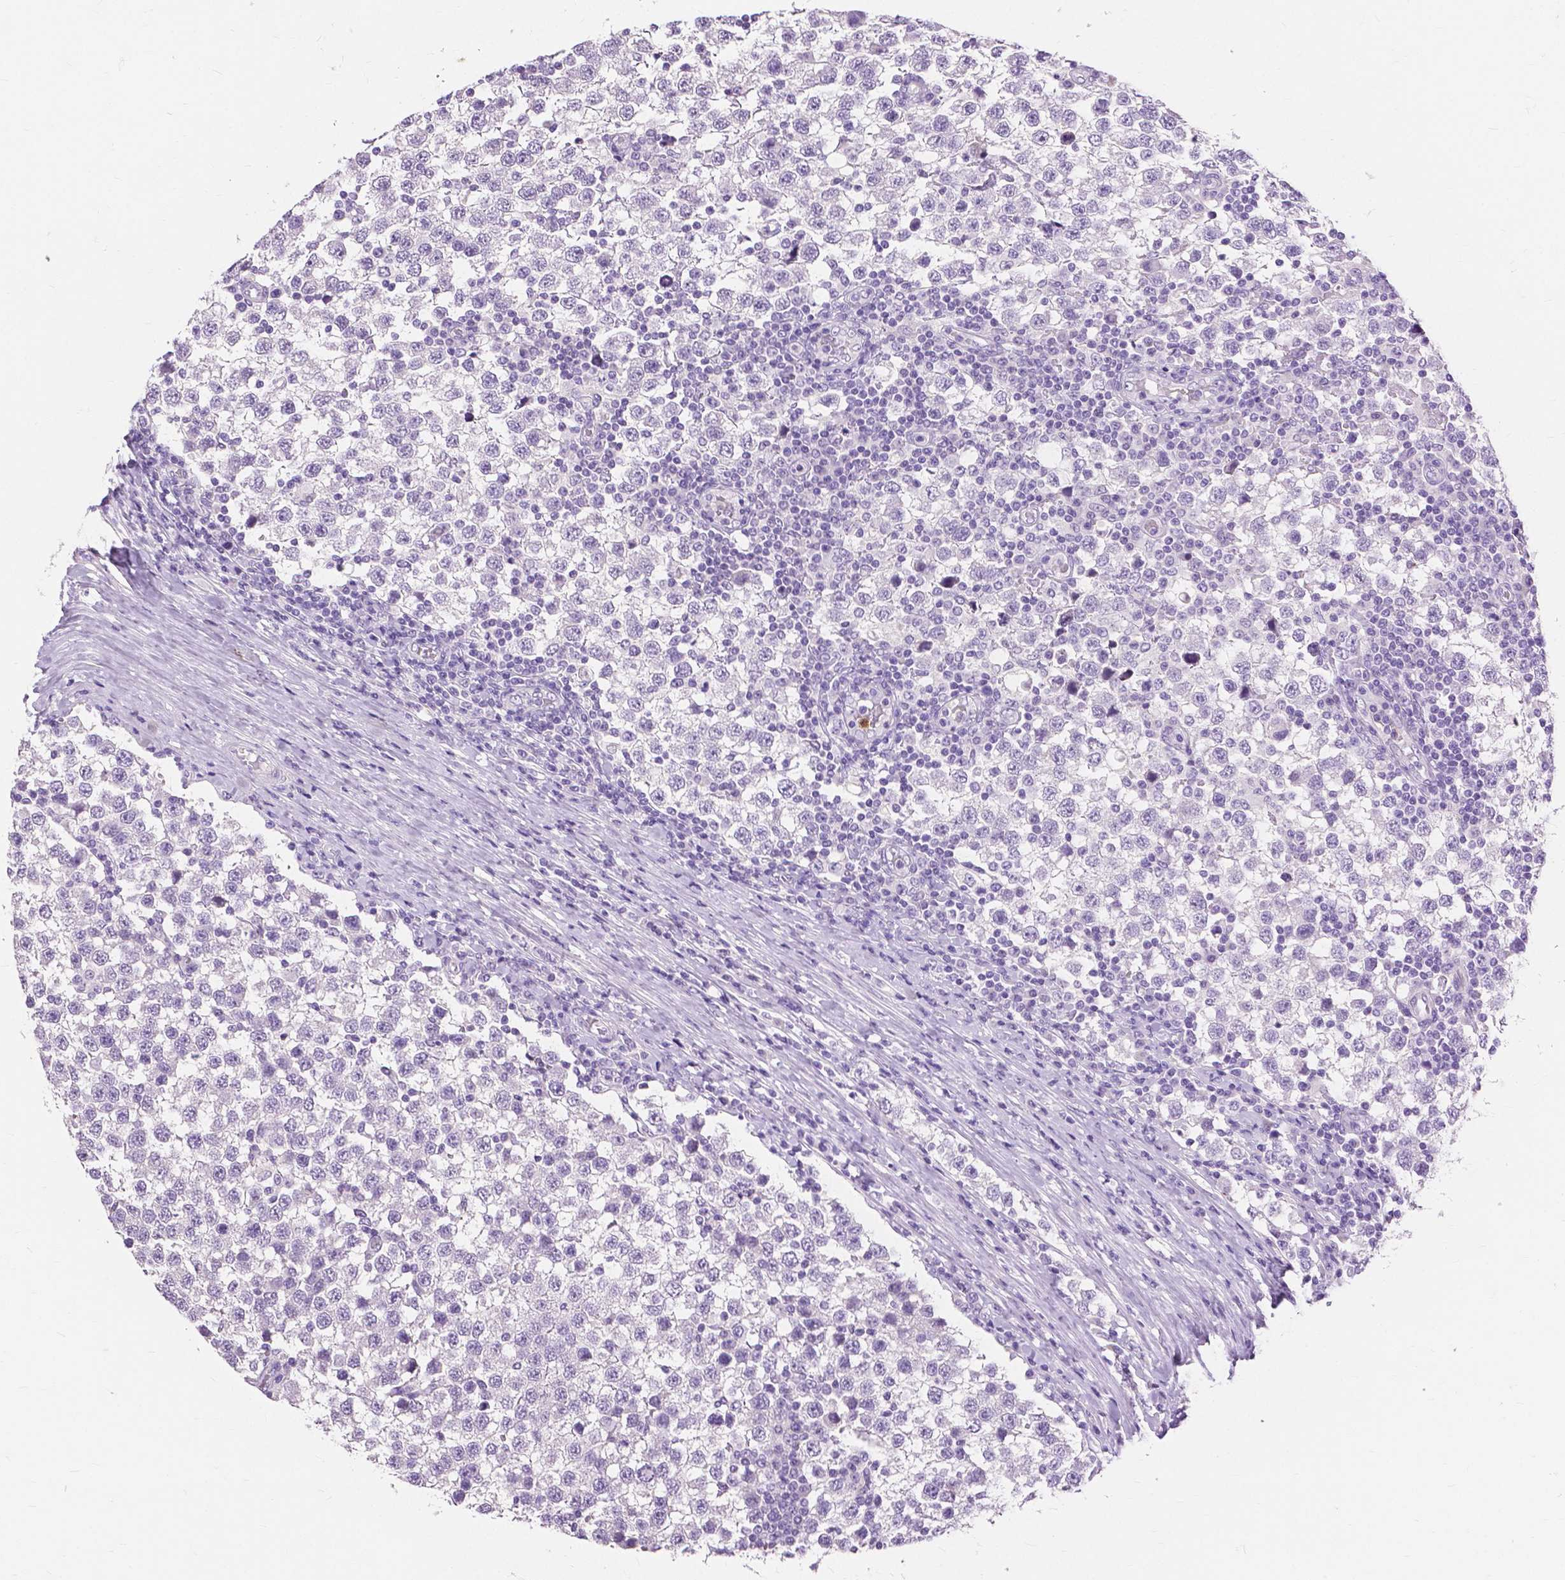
{"staining": {"intensity": "negative", "quantity": "none", "location": "none"}, "tissue": "testis cancer", "cell_type": "Tumor cells", "image_type": "cancer", "snomed": [{"axis": "morphology", "description": "Seminoma, NOS"}, {"axis": "topography", "description": "Testis"}], "caption": "Testis cancer was stained to show a protein in brown. There is no significant staining in tumor cells.", "gene": "CXCR2", "patient": {"sex": "male", "age": 34}}